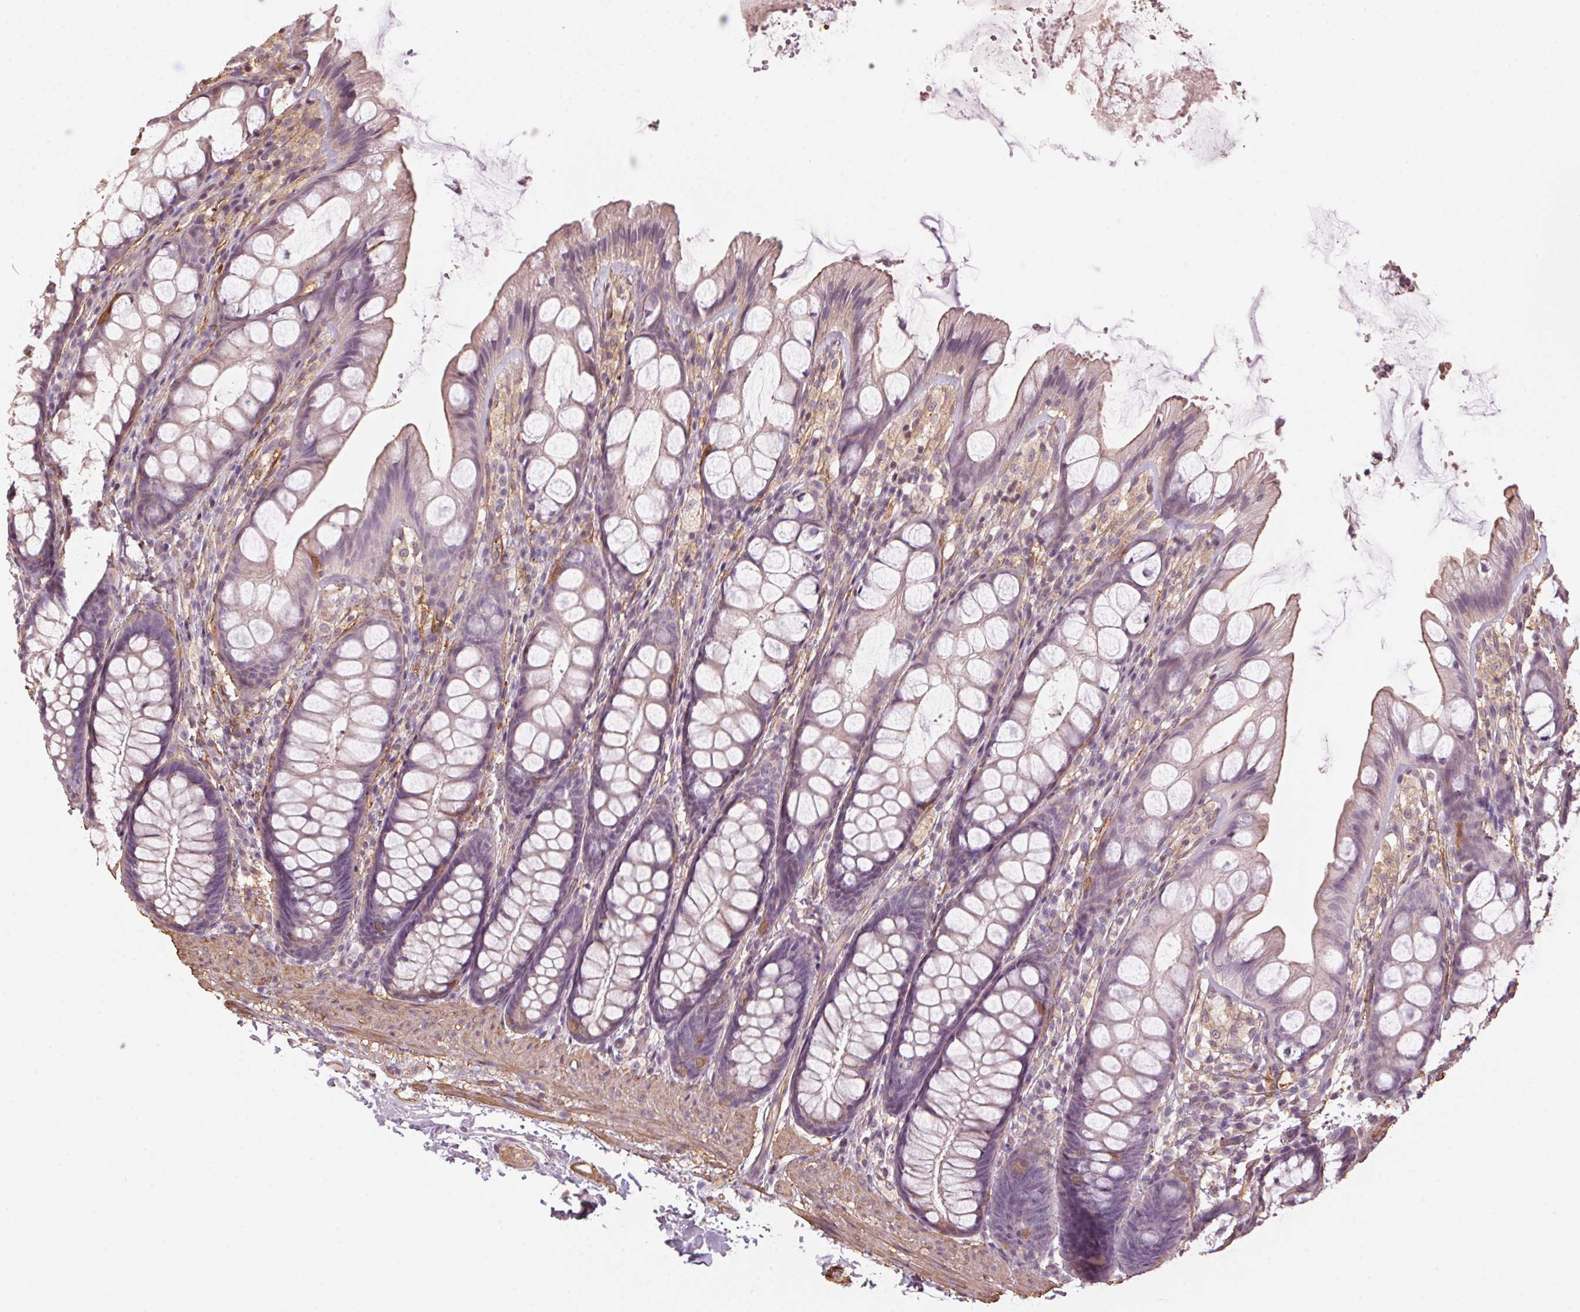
{"staining": {"intensity": "negative", "quantity": "none", "location": "none"}, "tissue": "colon", "cell_type": "Endothelial cells", "image_type": "normal", "snomed": [{"axis": "morphology", "description": "Normal tissue, NOS"}, {"axis": "topography", "description": "Colon"}], "caption": "The micrograph exhibits no significant expression in endothelial cells of colon.", "gene": "QDPR", "patient": {"sex": "male", "age": 47}}